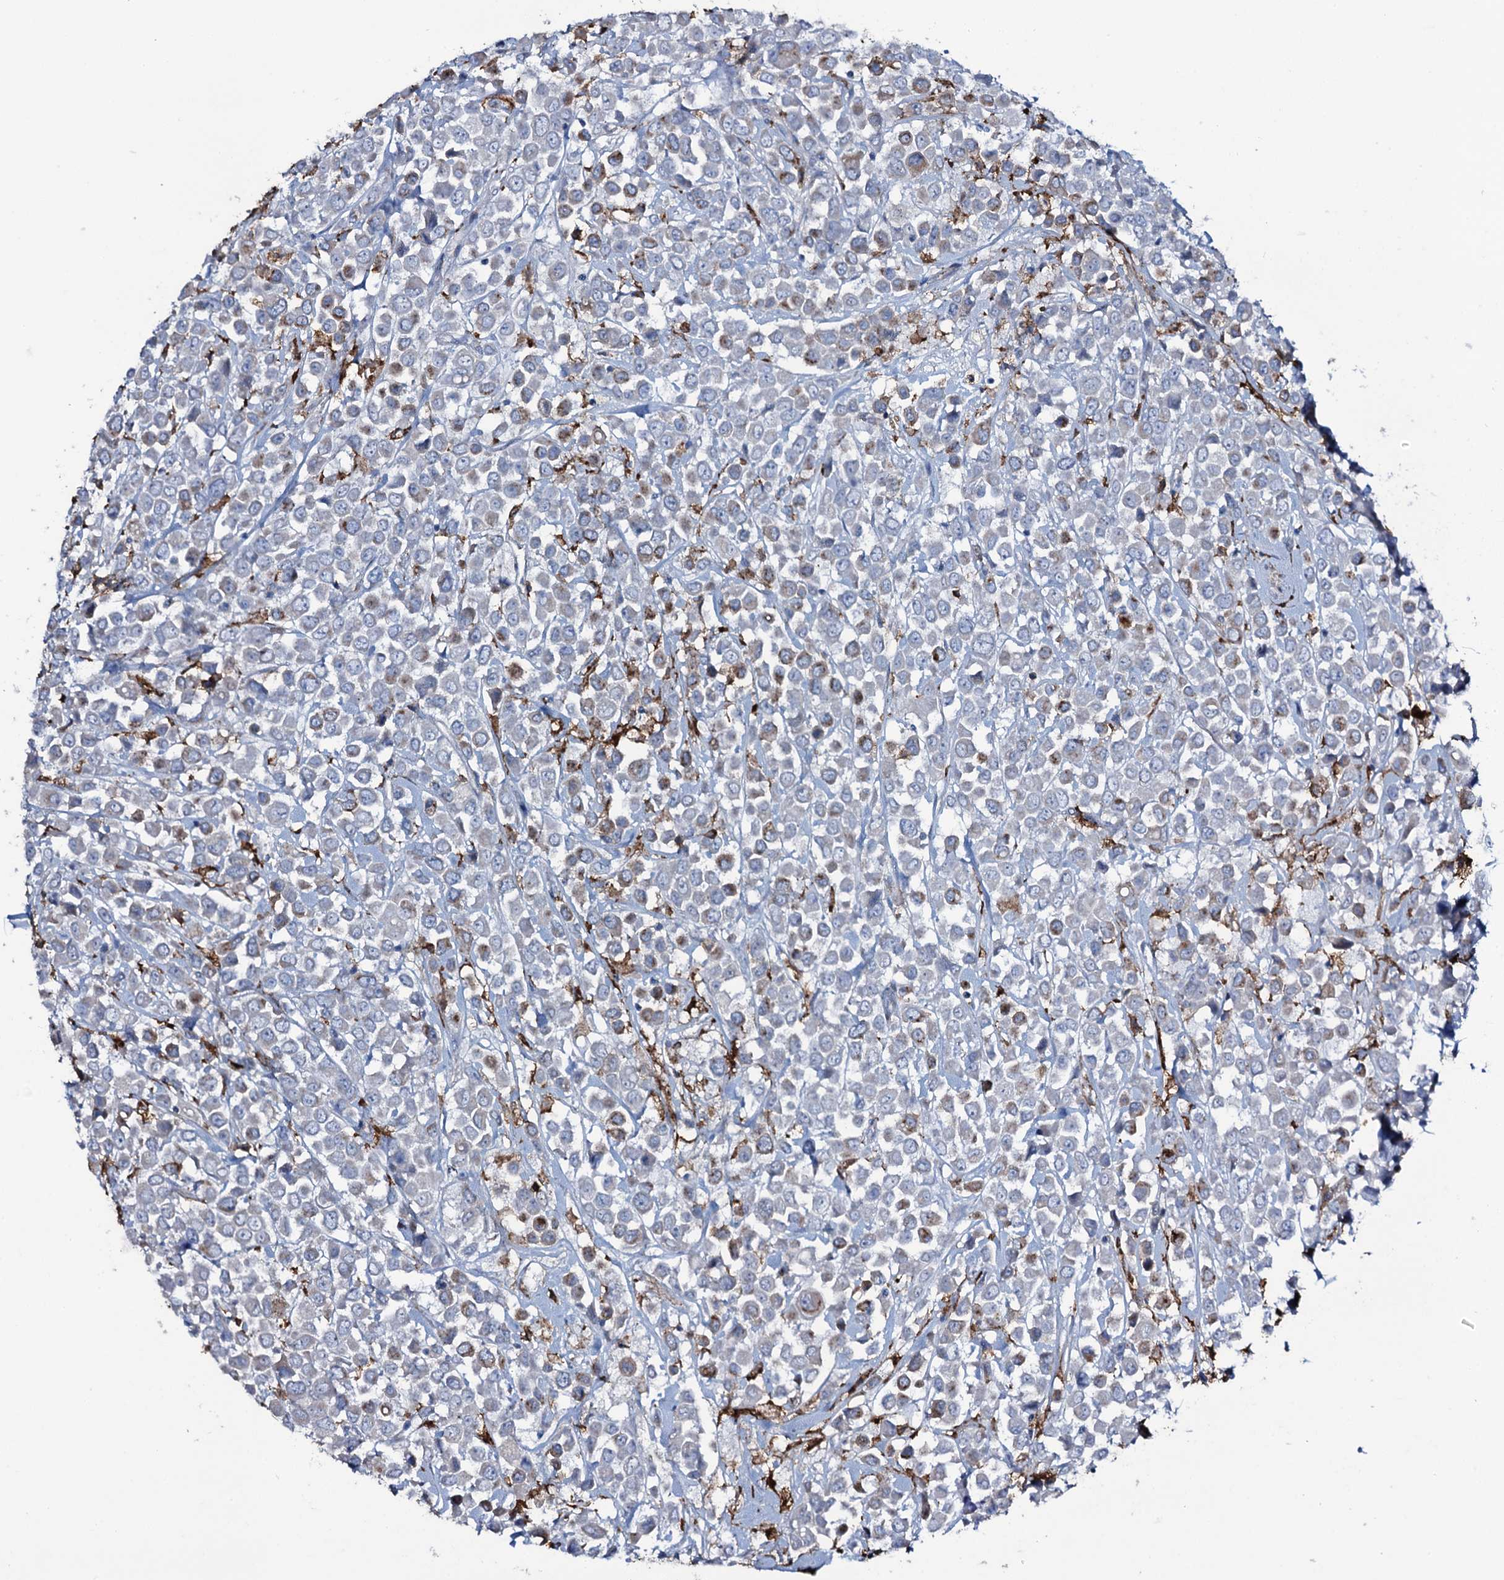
{"staining": {"intensity": "moderate", "quantity": "<25%", "location": "cytoplasmic/membranous"}, "tissue": "breast cancer", "cell_type": "Tumor cells", "image_type": "cancer", "snomed": [{"axis": "morphology", "description": "Duct carcinoma"}, {"axis": "topography", "description": "Breast"}], "caption": "Breast infiltrating ductal carcinoma stained with IHC demonstrates moderate cytoplasmic/membranous staining in about <25% of tumor cells.", "gene": "OSBPL2", "patient": {"sex": "female", "age": 61}}